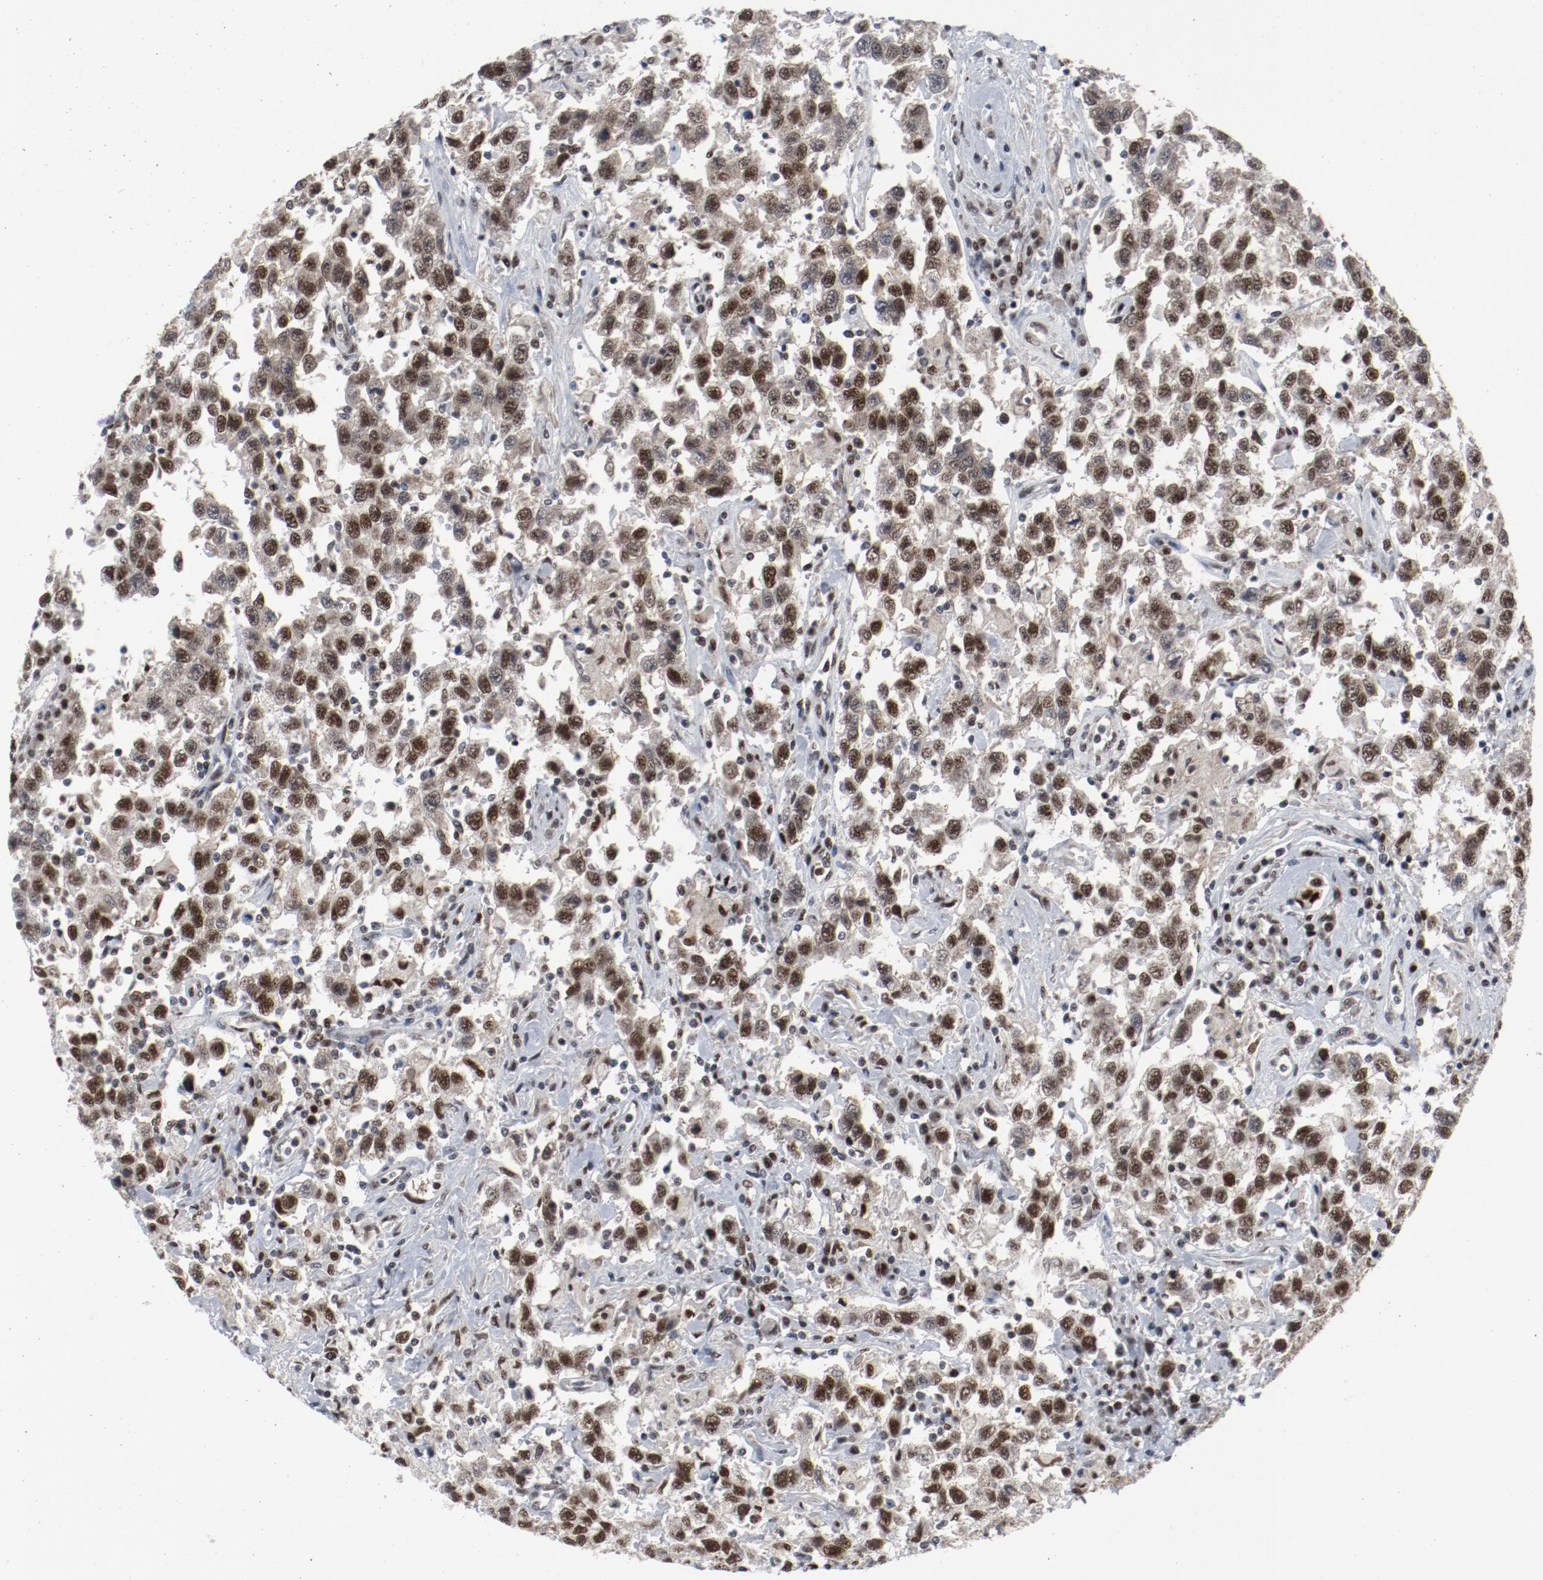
{"staining": {"intensity": "strong", "quantity": ">75%", "location": "nuclear"}, "tissue": "testis cancer", "cell_type": "Tumor cells", "image_type": "cancer", "snomed": [{"axis": "morphology", "description": "Seminoma, NOS"}, {"axis": "topography", "description": "Testis"}], "caption": "There is high levels of strong nuclear positivity in tumor cells of testis cancer (seminoma), as demonstrated by immunohistochemical staining (brown color).", "gene": "JMJD6", "patient": {"sex": "male", "age": 41}}